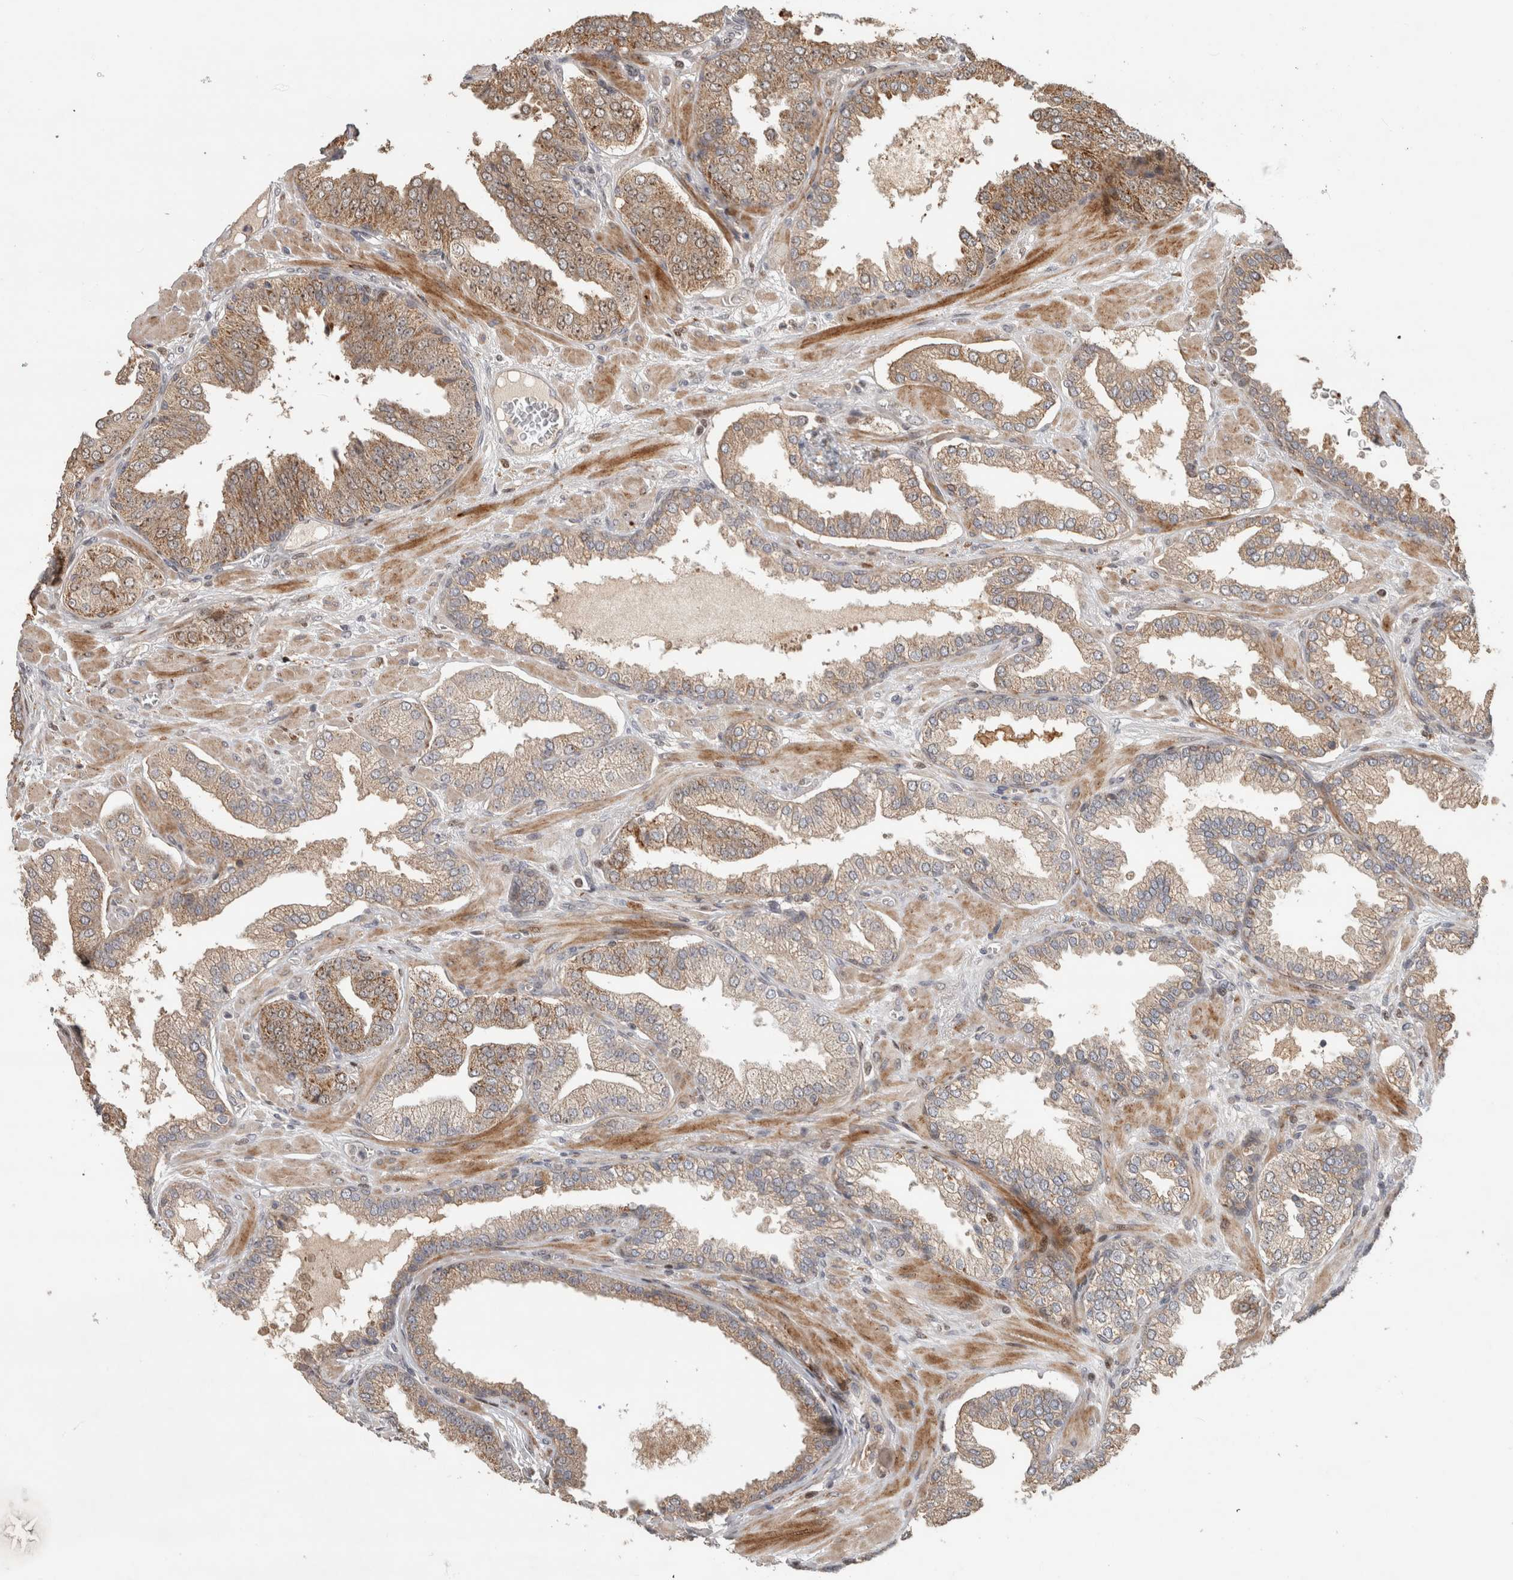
{"staining": {"intensity": "moderate", "quantity": "25%-75%", "location": "cytoplasmic/membranous"}, "tissue": "prostate cancer", "cell_type": "Tumor cells", "image_type": "cancer", "snomed": [{"axis": "morphology", "description": "Adenocarcinoma, Low grade"}, {"axis": "topography", "description": "Prostate"}], "caption": "Prostate adenocarcinoma (low-grade) stained with IHC reveals moderate cytoplasmic/membranous staining in about 25%-75% of tumor cells.", "gene": "INSRR", "patient": {"sex": "male", "age": 62}}